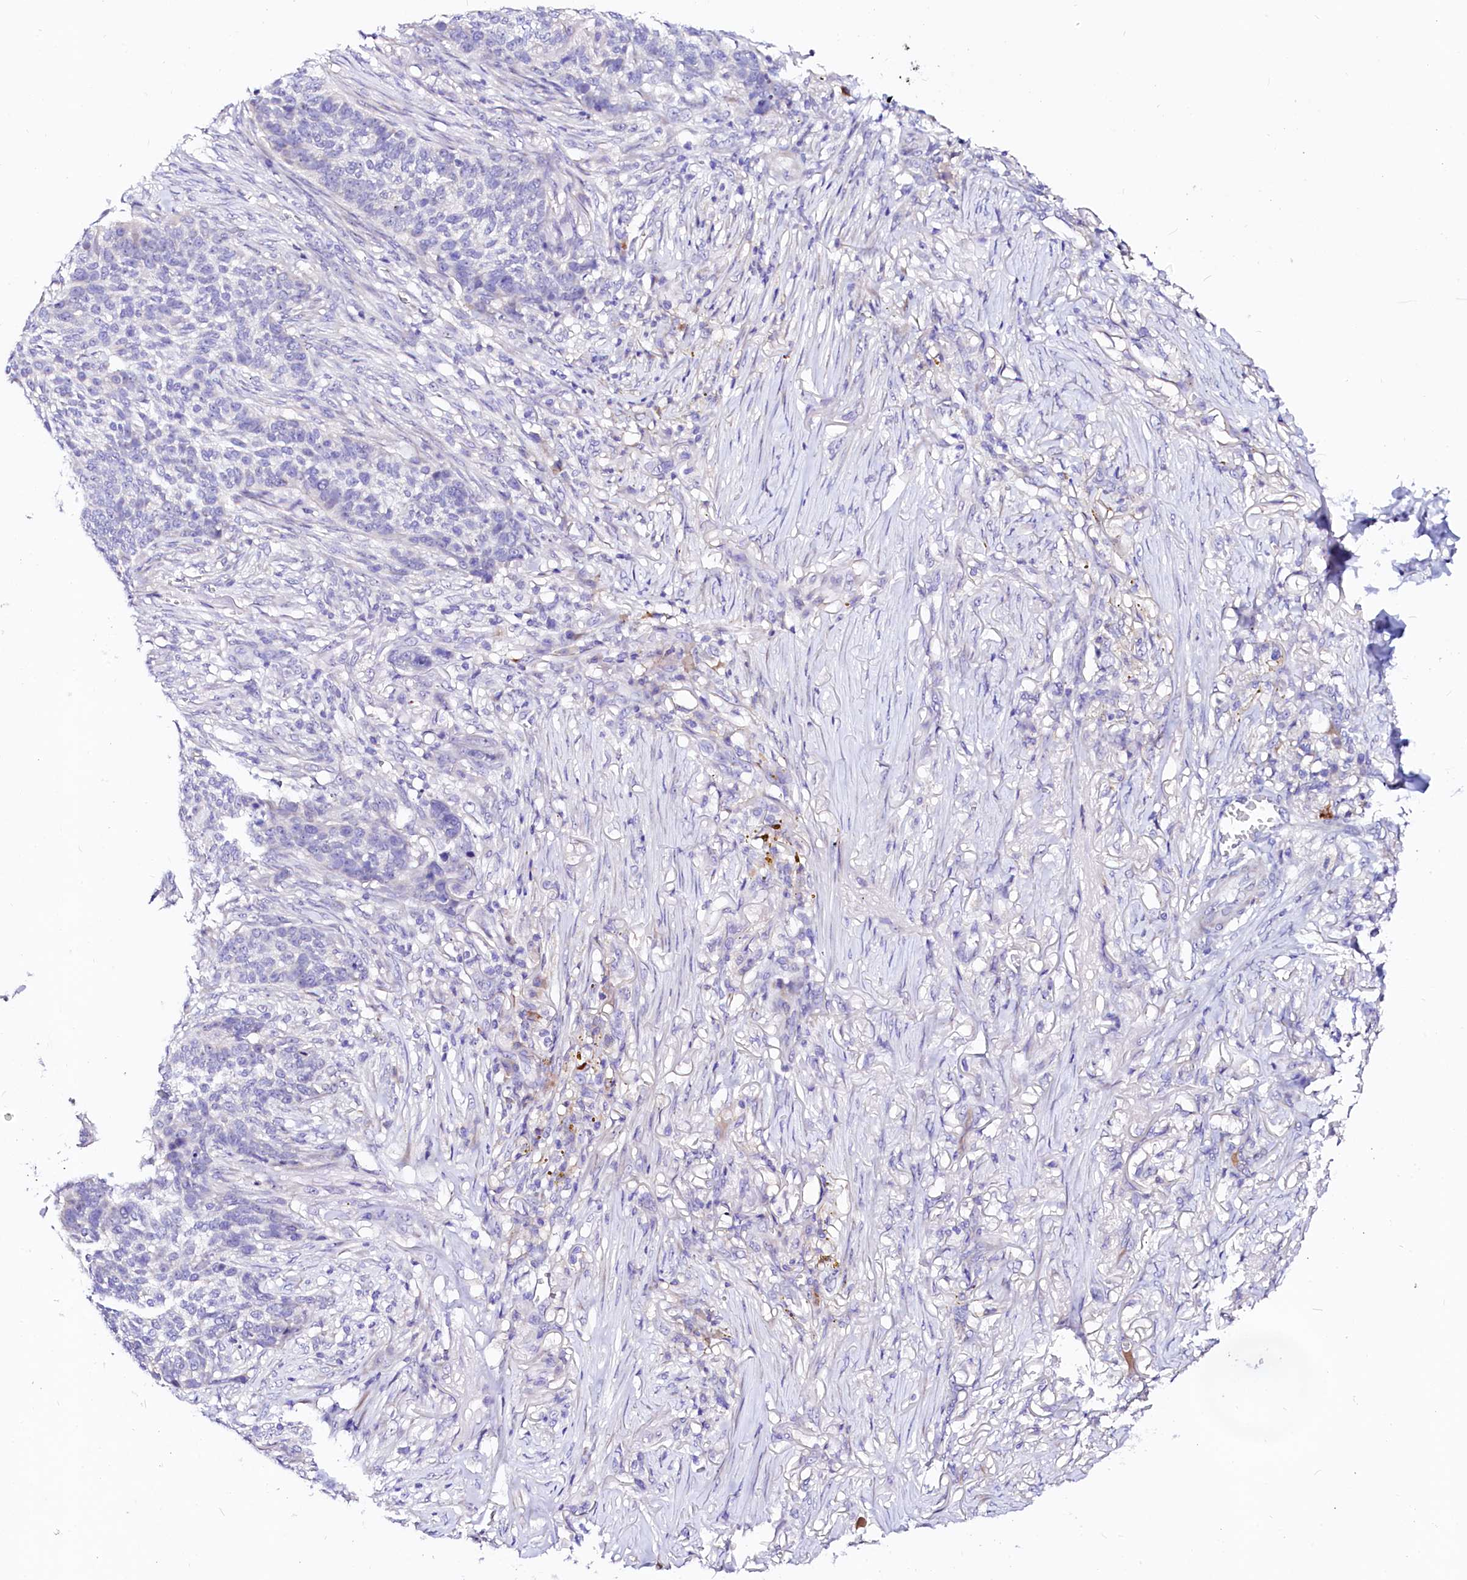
{"staining": {"intensity": "negative", "quantity": "none", "location": "none"}, "tissue": "skin cancer", "cell_type": "Tumor cells", "image_type": "cancer", "snomed": [{"axis": "morphology", "description": "Basal cell carcinoma"}, {"axis": "topography", "description": "Skin"}], "caption": "Basal cell carcinoma (skin) was stained to show a protein in brown. There is no significant expression in tumor cells.", "gene": "BTBD16", "patient": {"sex": "male", "age": 85}}